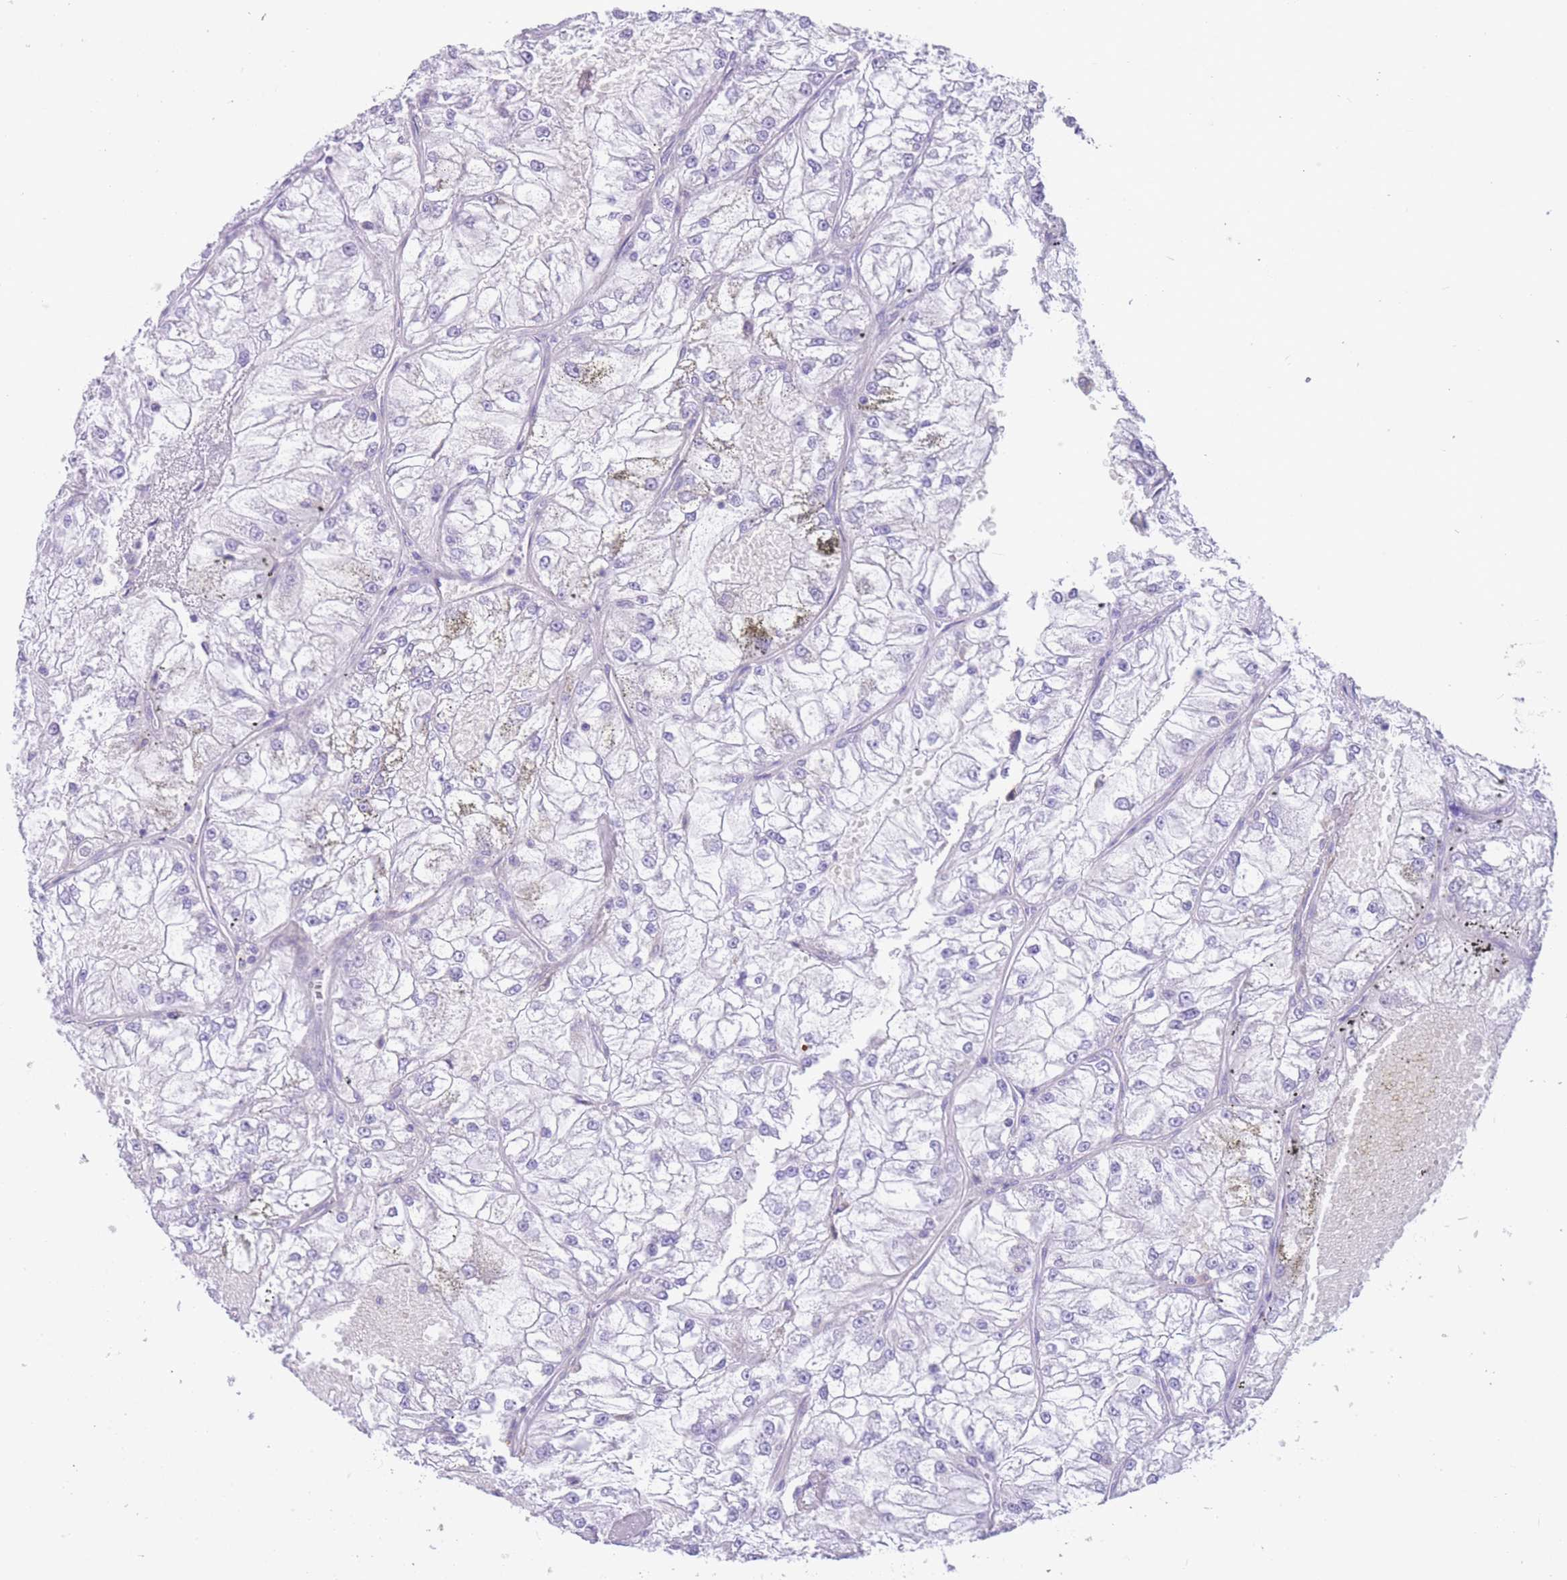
{"staining": {"intensity": "negative", "quantity": "none", "location": "none"}, "tissue": "renal cancer", "cell_type": "Tumor cells", "image_type": "cancer", "snomed": [{"axis": "morphology", "description": "Adenocarcinoma, NOS"}, {"axis": "topography", "description": "Kidney"}], "caption": "The micrograph exhibits no significant positivity in tumor cells of renal cancer.", "gene": "LDB3", "patient": {"sex": "female", "age": 72}}